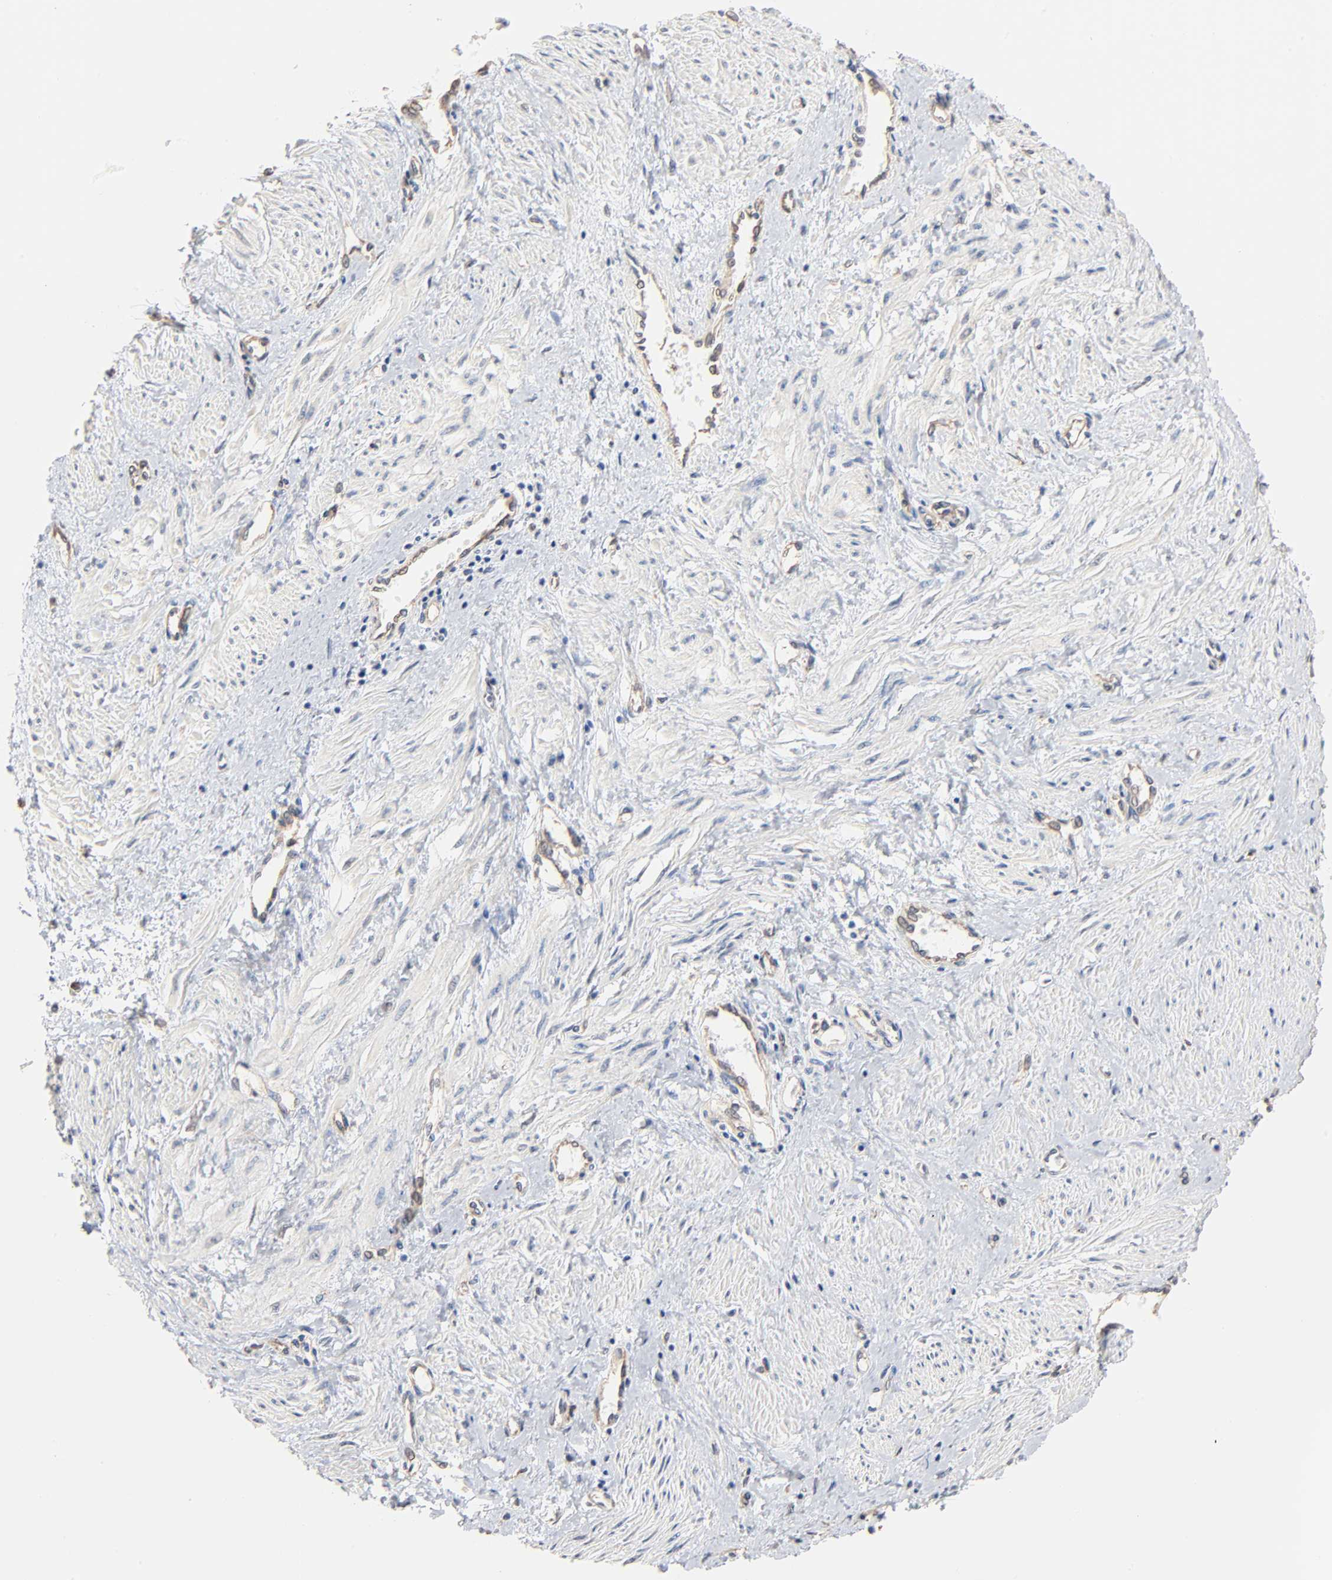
{"staining": {"intensity": "negative", "quantity": "none", "location": "none"}, "tissue": "smooth muscle", "cell_type": "Smooth muscle cells", "image_type": "normal", "snomed": [{"axis": "morphology", "description": "Normal tissue, NOS"}, {"axis": "topography", "description": "Smooth muscle"}, {"axis": "topography", "description": "Uterus"}], "caption": "This image is of normal smooth muscle stained with IHC to label a protein in brown with the nuclei are counter-stained blue. There is no positivity in smooth muscle cells. Brightfield microscopy of immunohistochemistry stained with DAB (3,3'-diaminobenzidine) (brown) and hematoxylin (blue), captured at high magnification.", "gene": "ABCD4", "patient": {"sex": "female", "age": 39}}